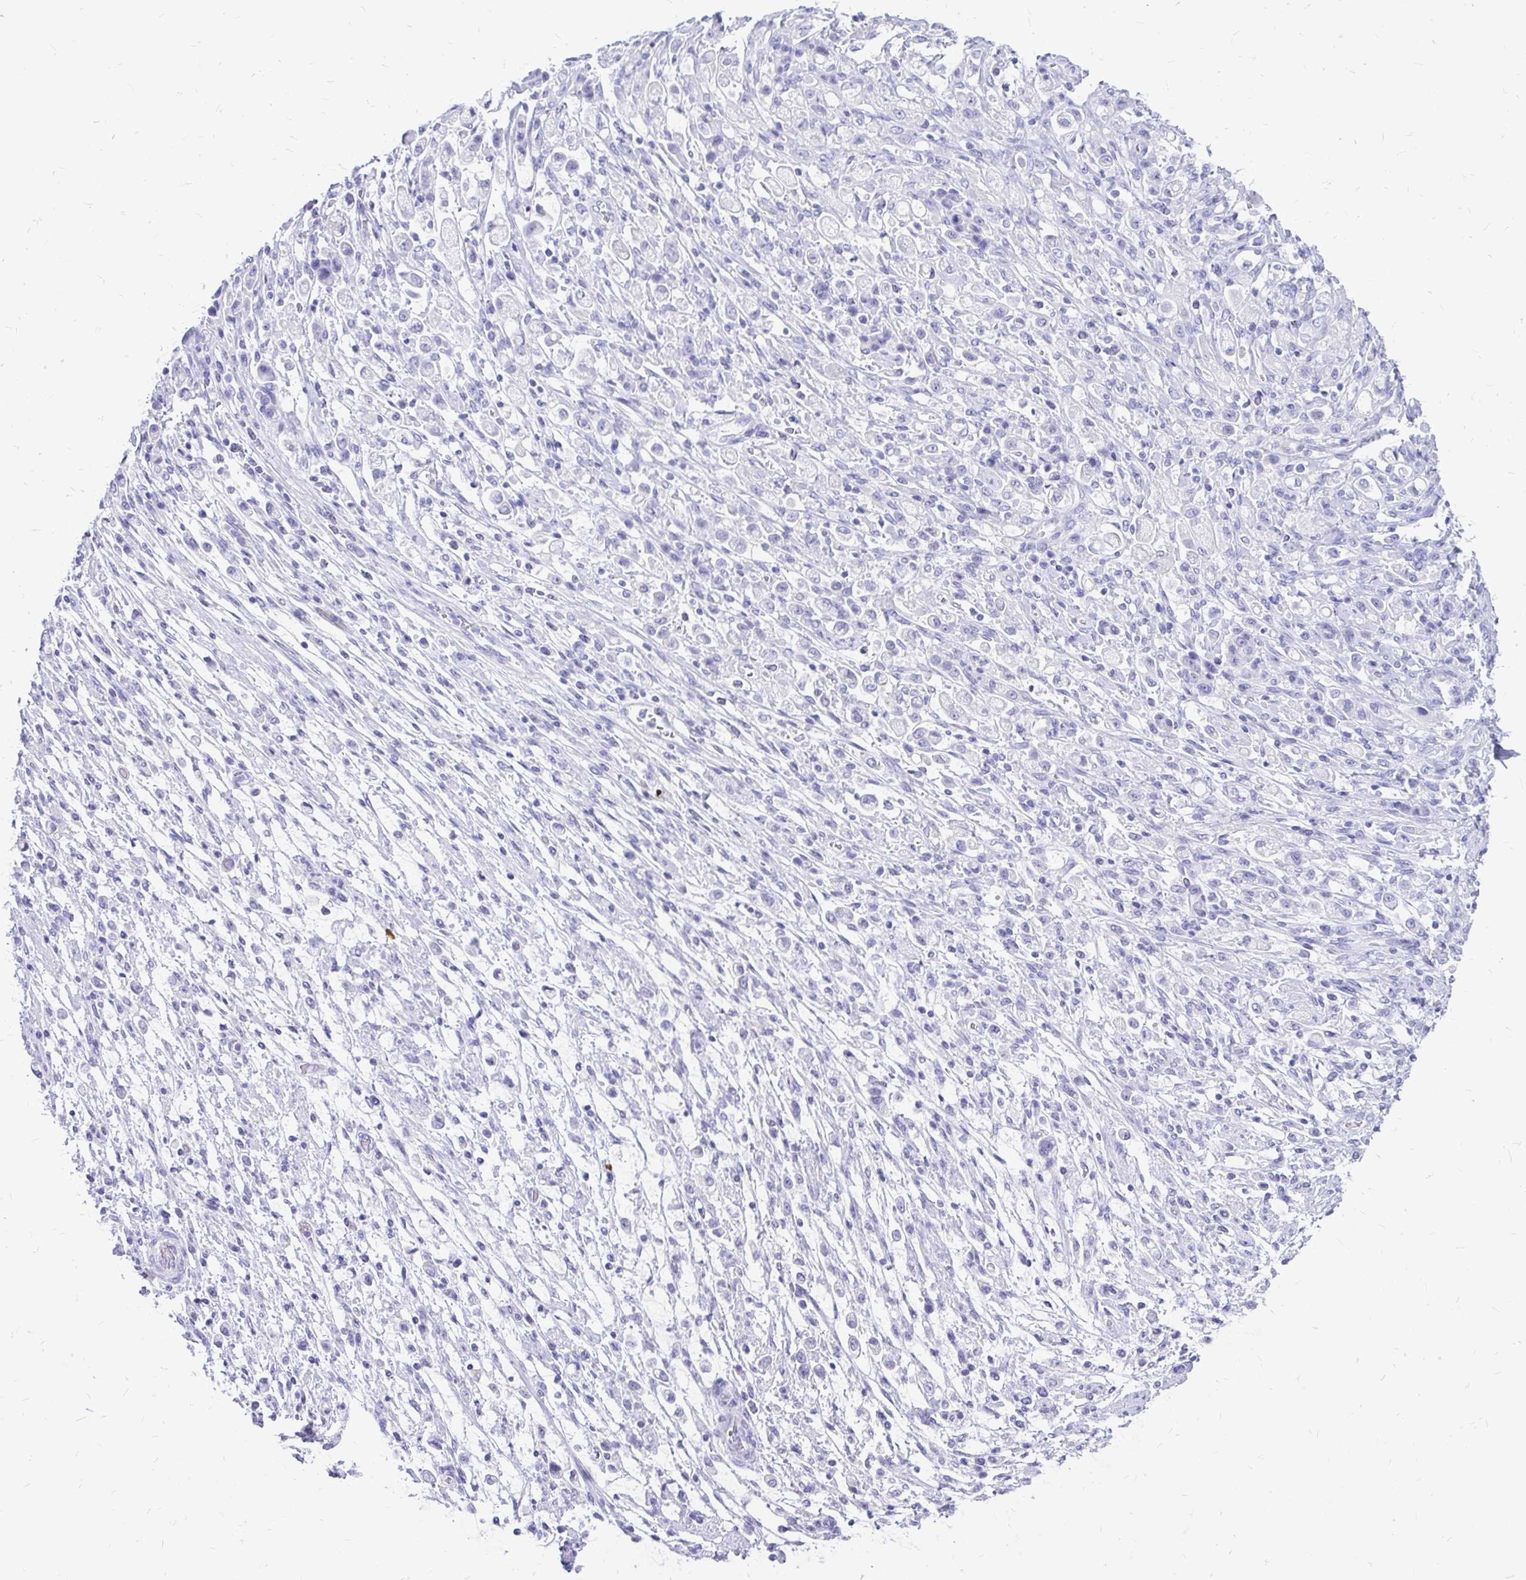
{"staining": {"intensity": "negative", "quantity": "none", "location": "none"}, "tissue": "stomach cancer", "cell_type": "Tumor cells", "image_type": "cancer", "snomed": [{"axis": "morphology", "description": "Adenocarcinoma, NOS"}, {"axis": "topography", "description": "Stomach"}], "caption": "A photomicrograph of stomach adenocarcinoma stained for a protein demonstrates no brown staining in tumor cells.", "gene": "MAP1LC3A", "patient": {"sex": "female", "age": 60}}